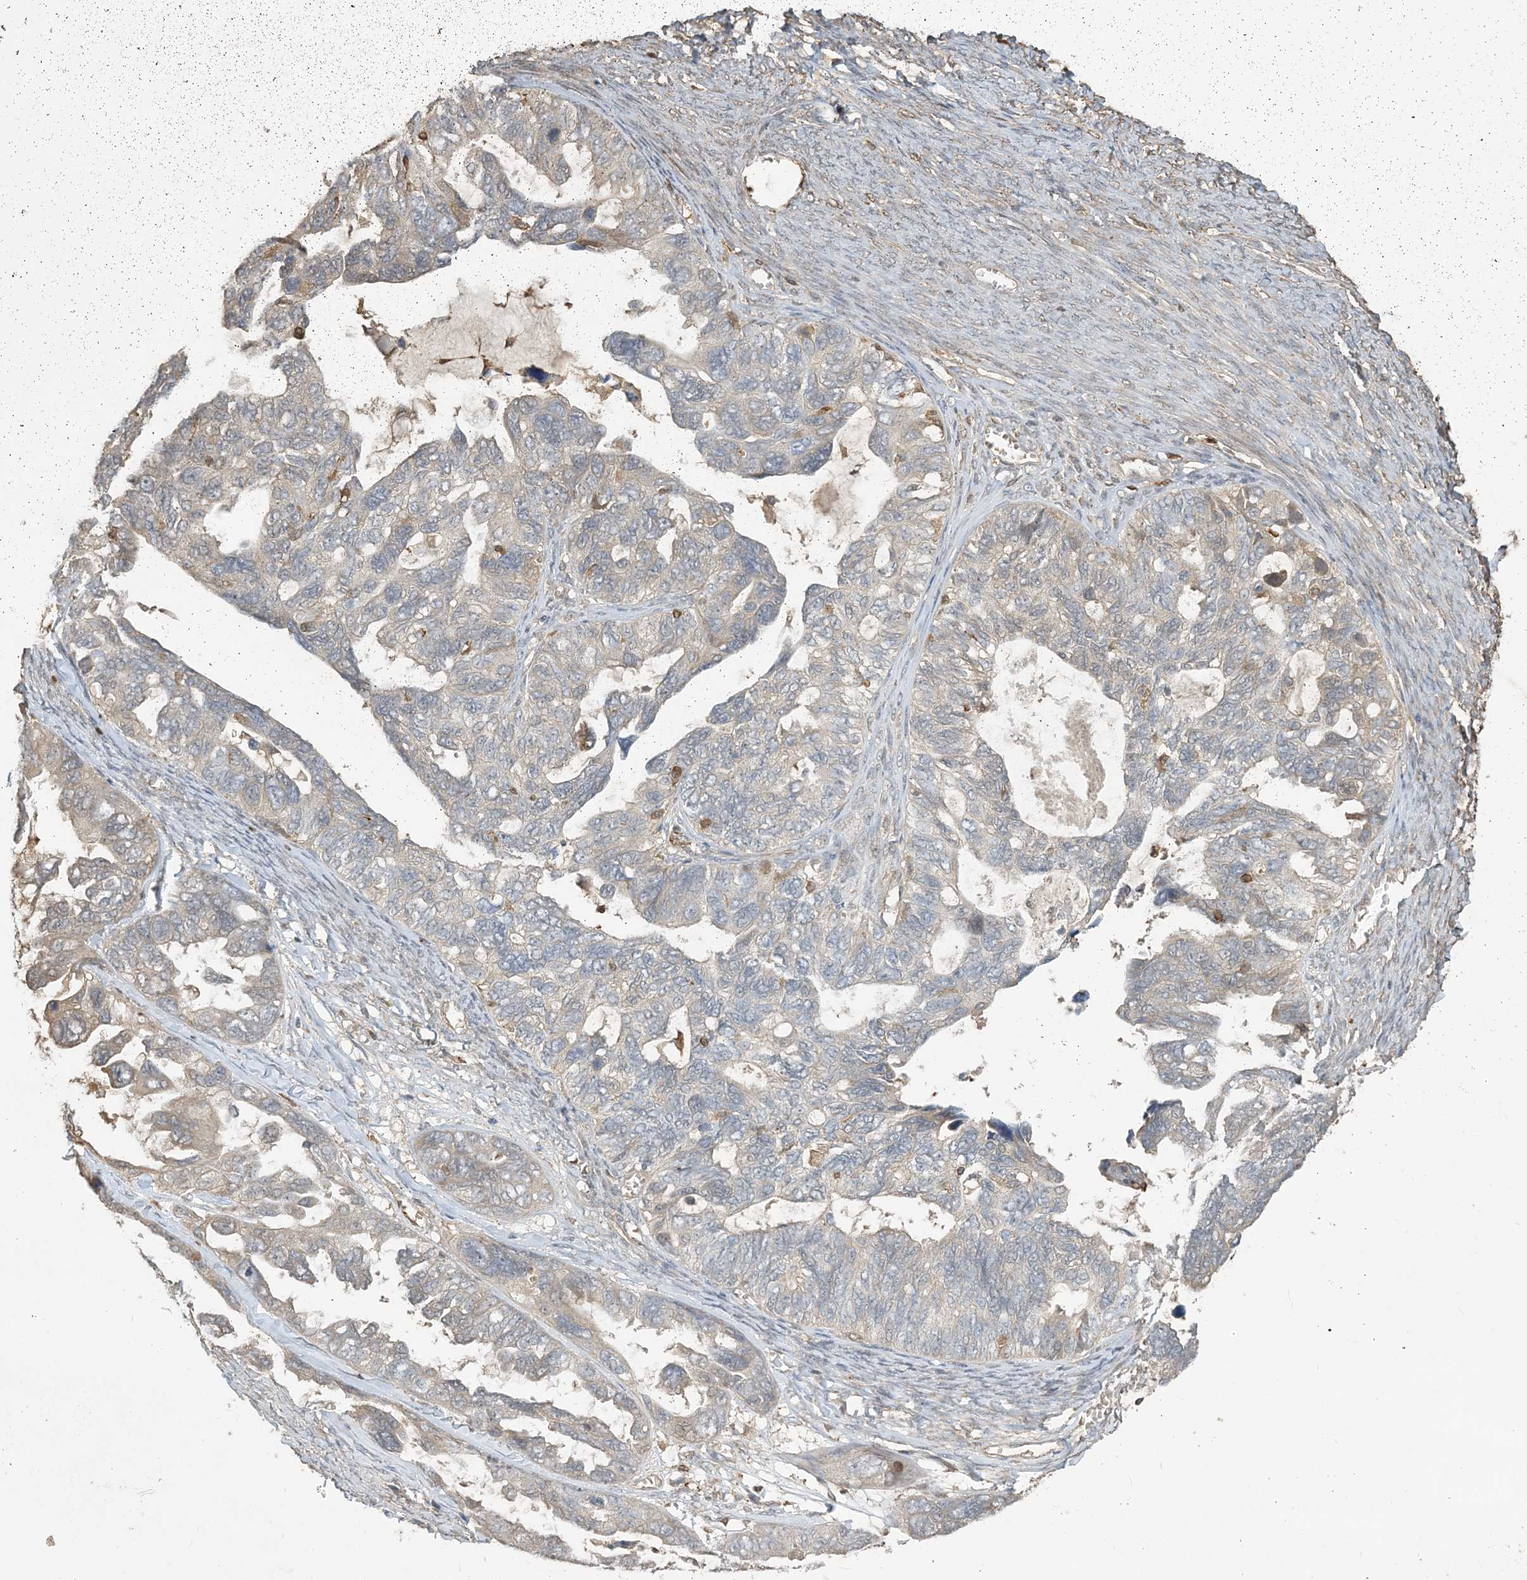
{"staining": {"intensity": "weak", "quantity": "<25%", "location": "cytoplasmic/membranous"}, "tissue": "ovarian cancer", "cell_type": "Tumor cells", "image_type": "cancer", "snomed": [{"axis": "morphology", "description": "Cystadenocarcinoma, serous, NOS"}, {"axis": "topography", "description": "Ovary"}], "caption": "The image exhibits no significant expression in tumor cells of ovarian cancer (serous cystadenocarcinoma).", "gene": "TMSB4X", "patient": {"sex": "female", "age": 79}}